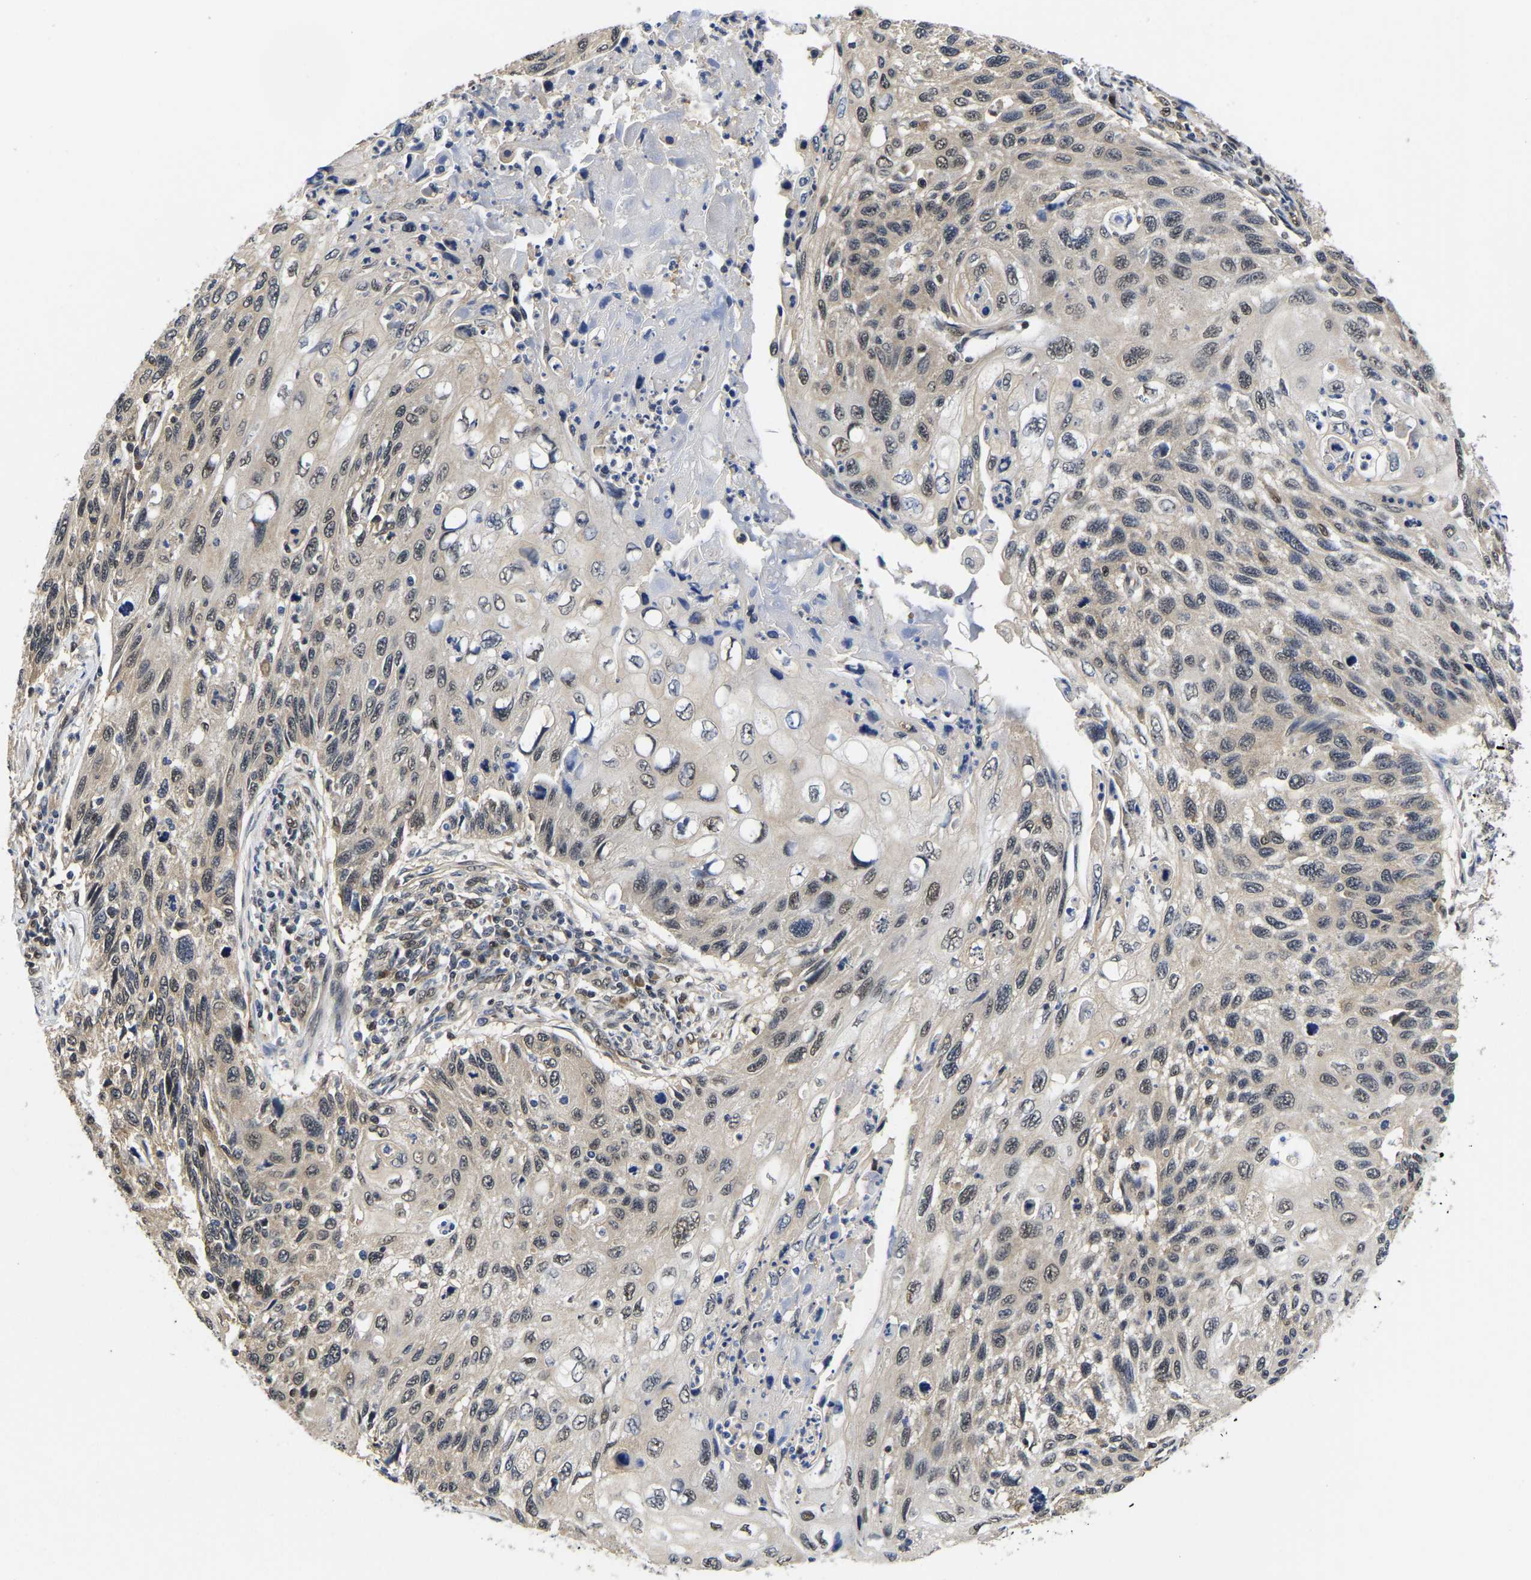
{"staining": {"intensity": "weak", "quantity": ">75%", "location": "cytoplasmic/membranous,nuclear"}, "tissue": "cervical cancer", "cell_type": "Tumor cells", "image_type": "cancer", "snomed": [{"axis": "morphology", "description": "Squamous cell carcinoma, NOS"}, {"axis": "topography", "description": "Cervix"}], "caption": "IHC (DAB) staining of cervical cancer demonstrates weak cytoplasmic/membranous and nuclear protein positivity in about >75% of tumor cells.", "gene": "MCOLN2", "patient": {"sex": "female", "age": 70}}